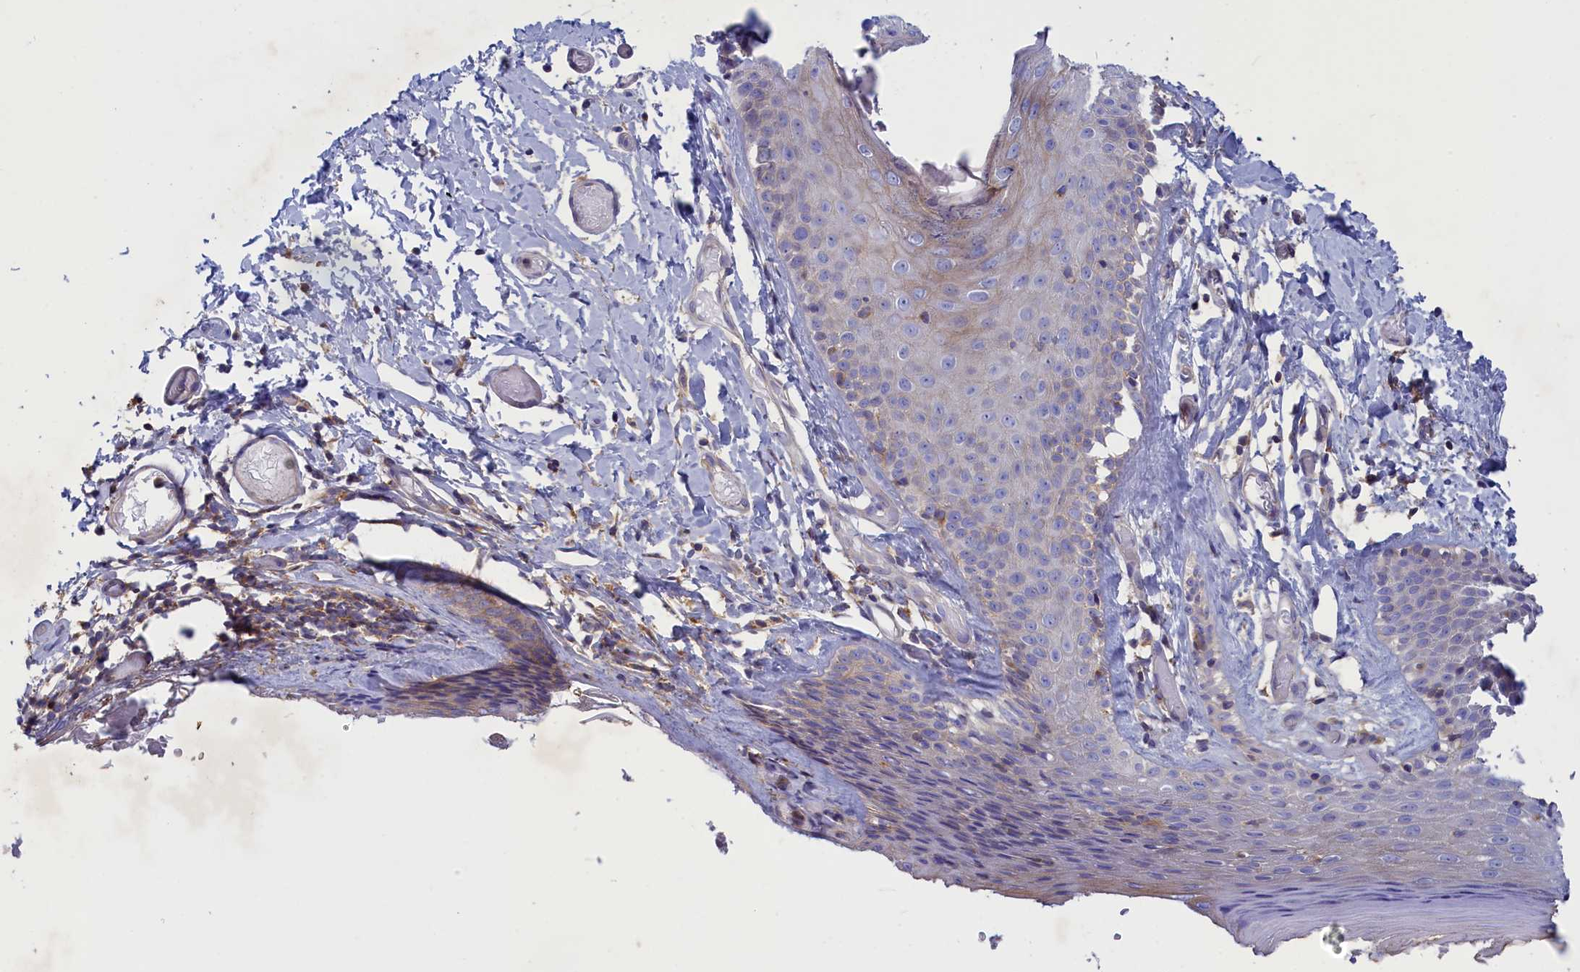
{"staining": {"intensity": "weak", "quantity": "<25%", "location": "cytoplasmic/membranous"}, "tissue": "skin", "cell_type": "Epidermal cells", "image_type": "normal", "snomed": [{"axis": "morphology", "description": "Normal tissue, NOS"}, {"axis": "topography", "description": "Adipose tissue"}, {"axis": "topography", "description": "Vascular tissue"}, {"axis": "topography", "description": "Vulva"}, {"axis": "topography", "description": "Peripheral nerve tissue"}], "caption": "Micrograph shows no significant protein positivity in epidermal cells of benign skin.", "gene": "SCAMP4", "patient": {"sex": "female", "age": 86}}